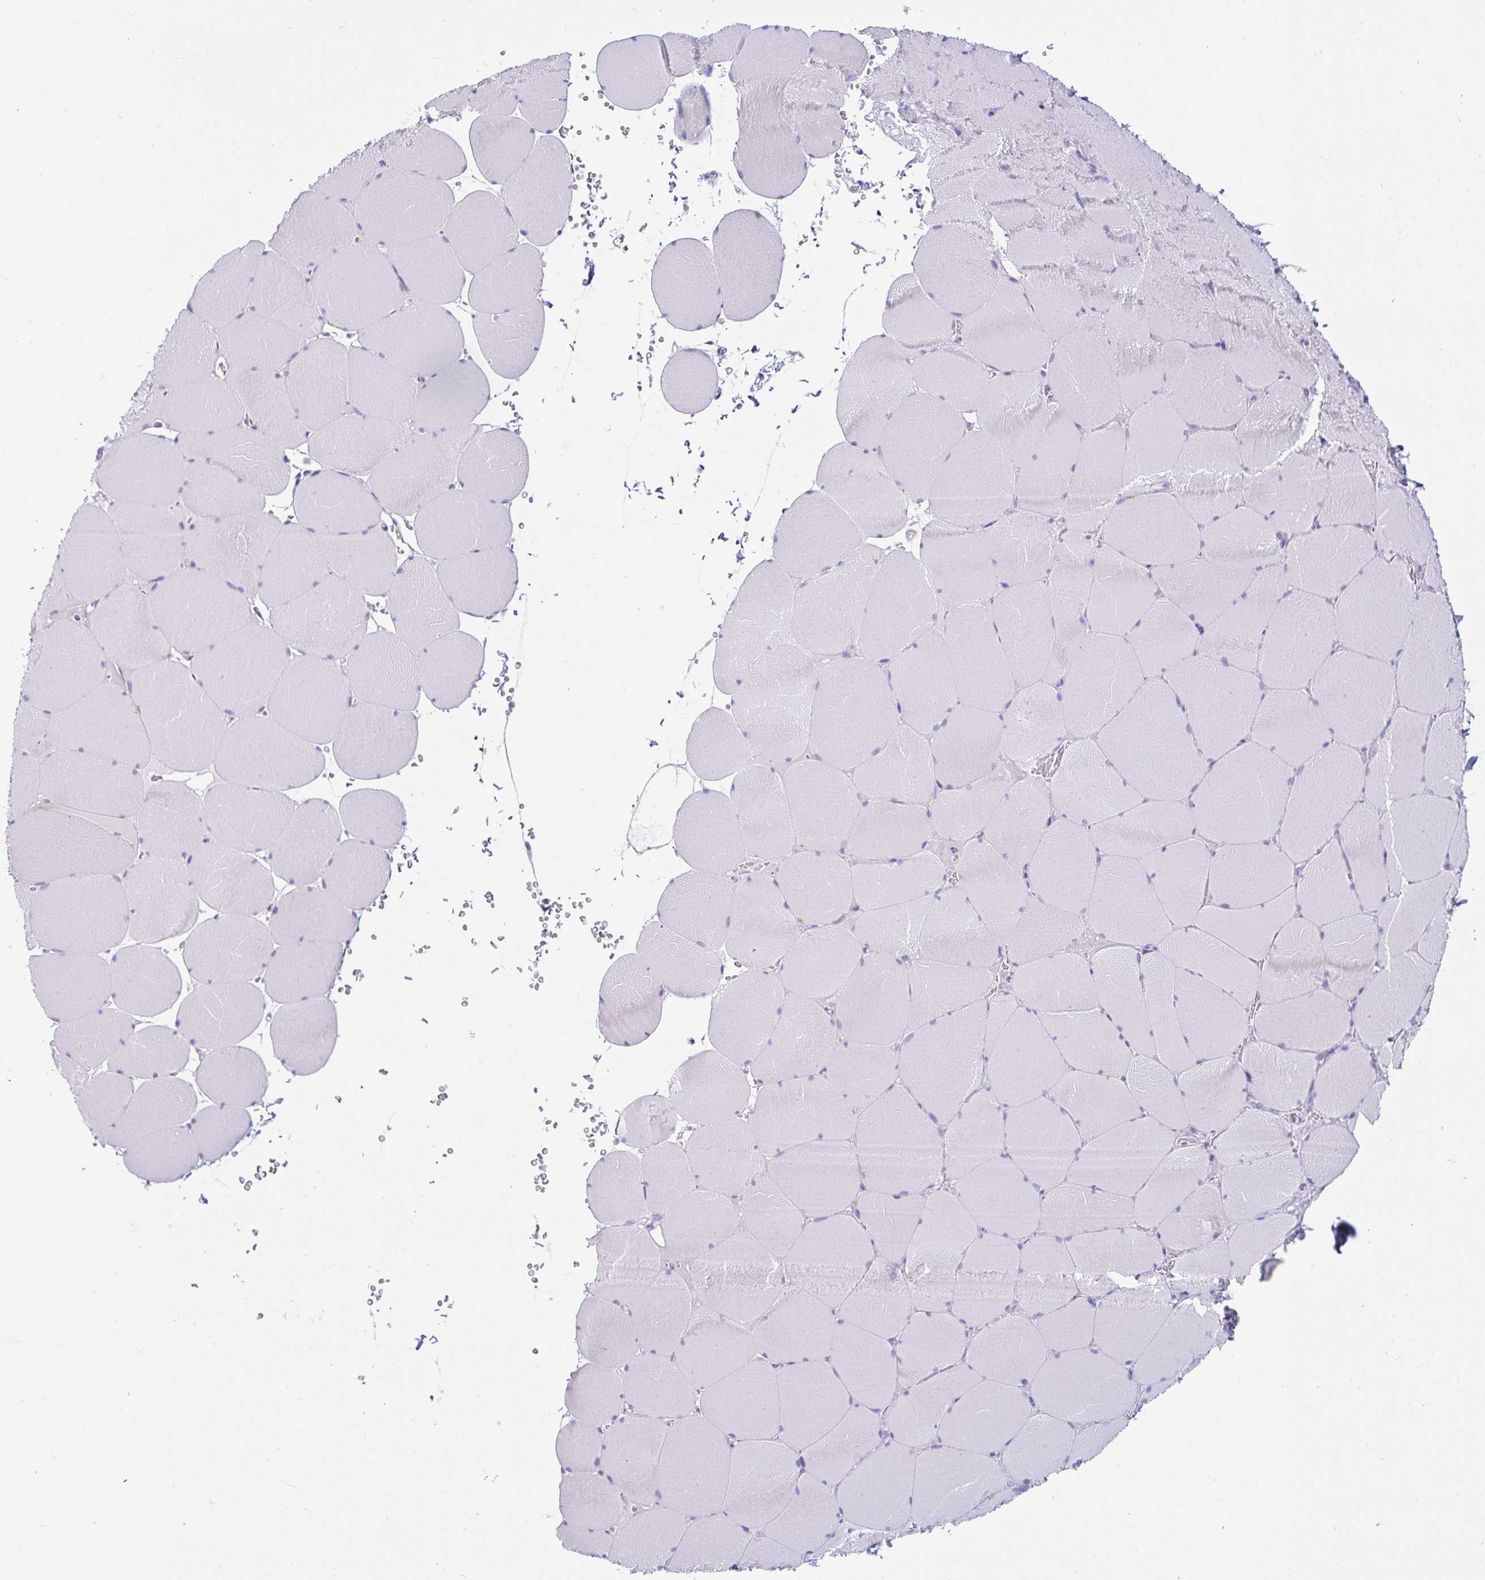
{"staining": {"intensity": "negative", "quantity": "none", "location": "none"}, "tissue": "skeletal muscle", "cell_type": "Myocytes", "image_type": "normal", "snomed": [{"axis": "morphology", "description": "Normal tissue, NOS"}, {"axis": "topography", "description": "Skeletal muscle"}, {"axis": "topography", "description": "Head-Neck"}], "caption": "High power microscopy histopathology image of an immunohistochemistry (IHC) histopathology image of normal skeletal muscle, revealing no significant expression in myocytes.", "gene": "C4orf17", "patient": {"sex": "male", "age": 66}}